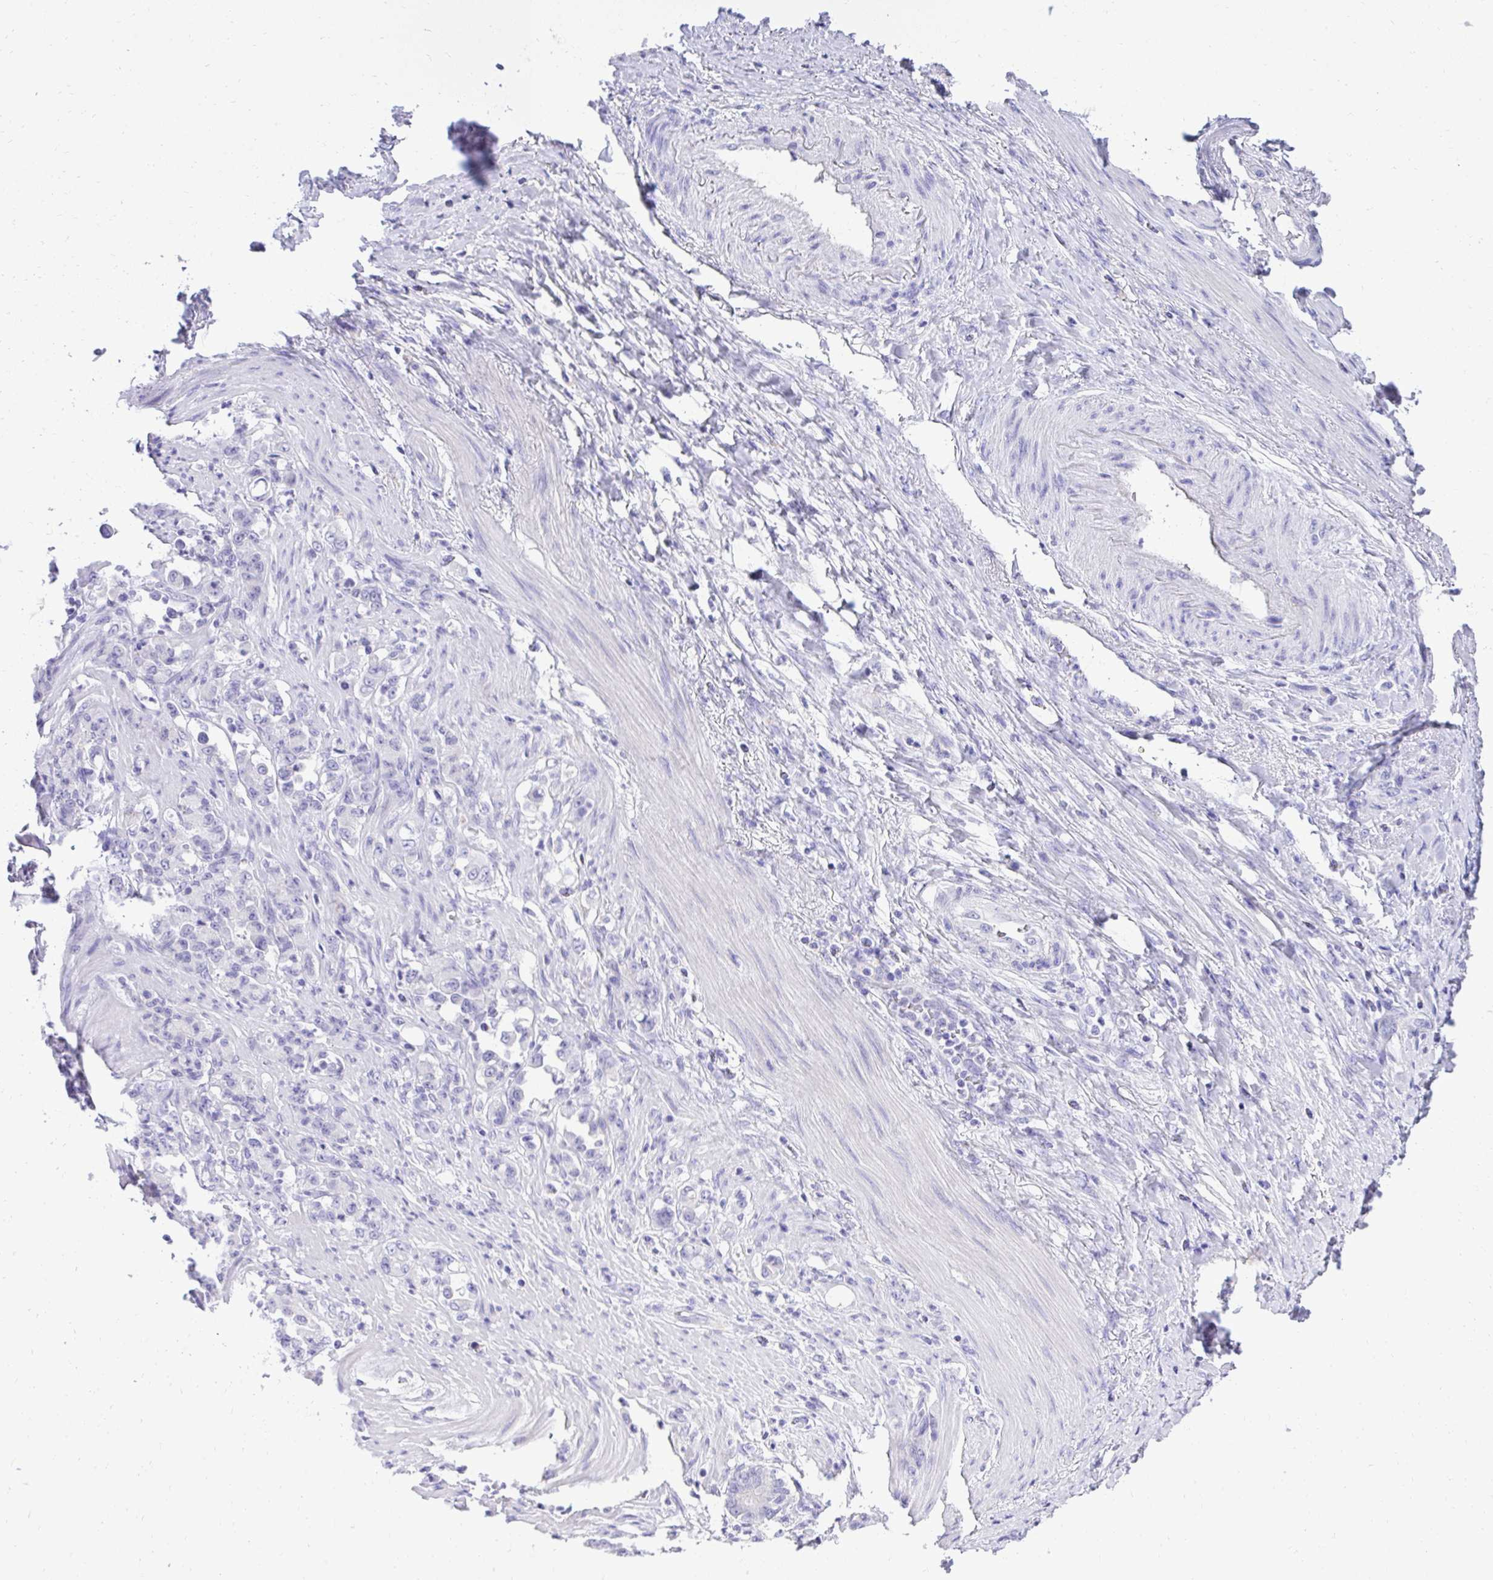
{"staining": {"intensity": "negative", "quantity": "none", "location": "none"}, "tissue": "stomach cancer", "cell_type": "Tumor cells", "image_type": "cancer", "snomed": [{"axis": "morphology", "description": "Normal tissue, NOS"}, {"axis": "morphology", "description": "Adenocarcinoma, NOS"}, {"axis": "topography", "description": "Stomach"}], "caption": "A high-resolution micrograph shows immunohistochemistry staining of stomach cancer, which demonstrates no significant positivity in tumor cells.", "gene": "ST6GALNAC3", "patient": {"sex": "female", "age": 79}}